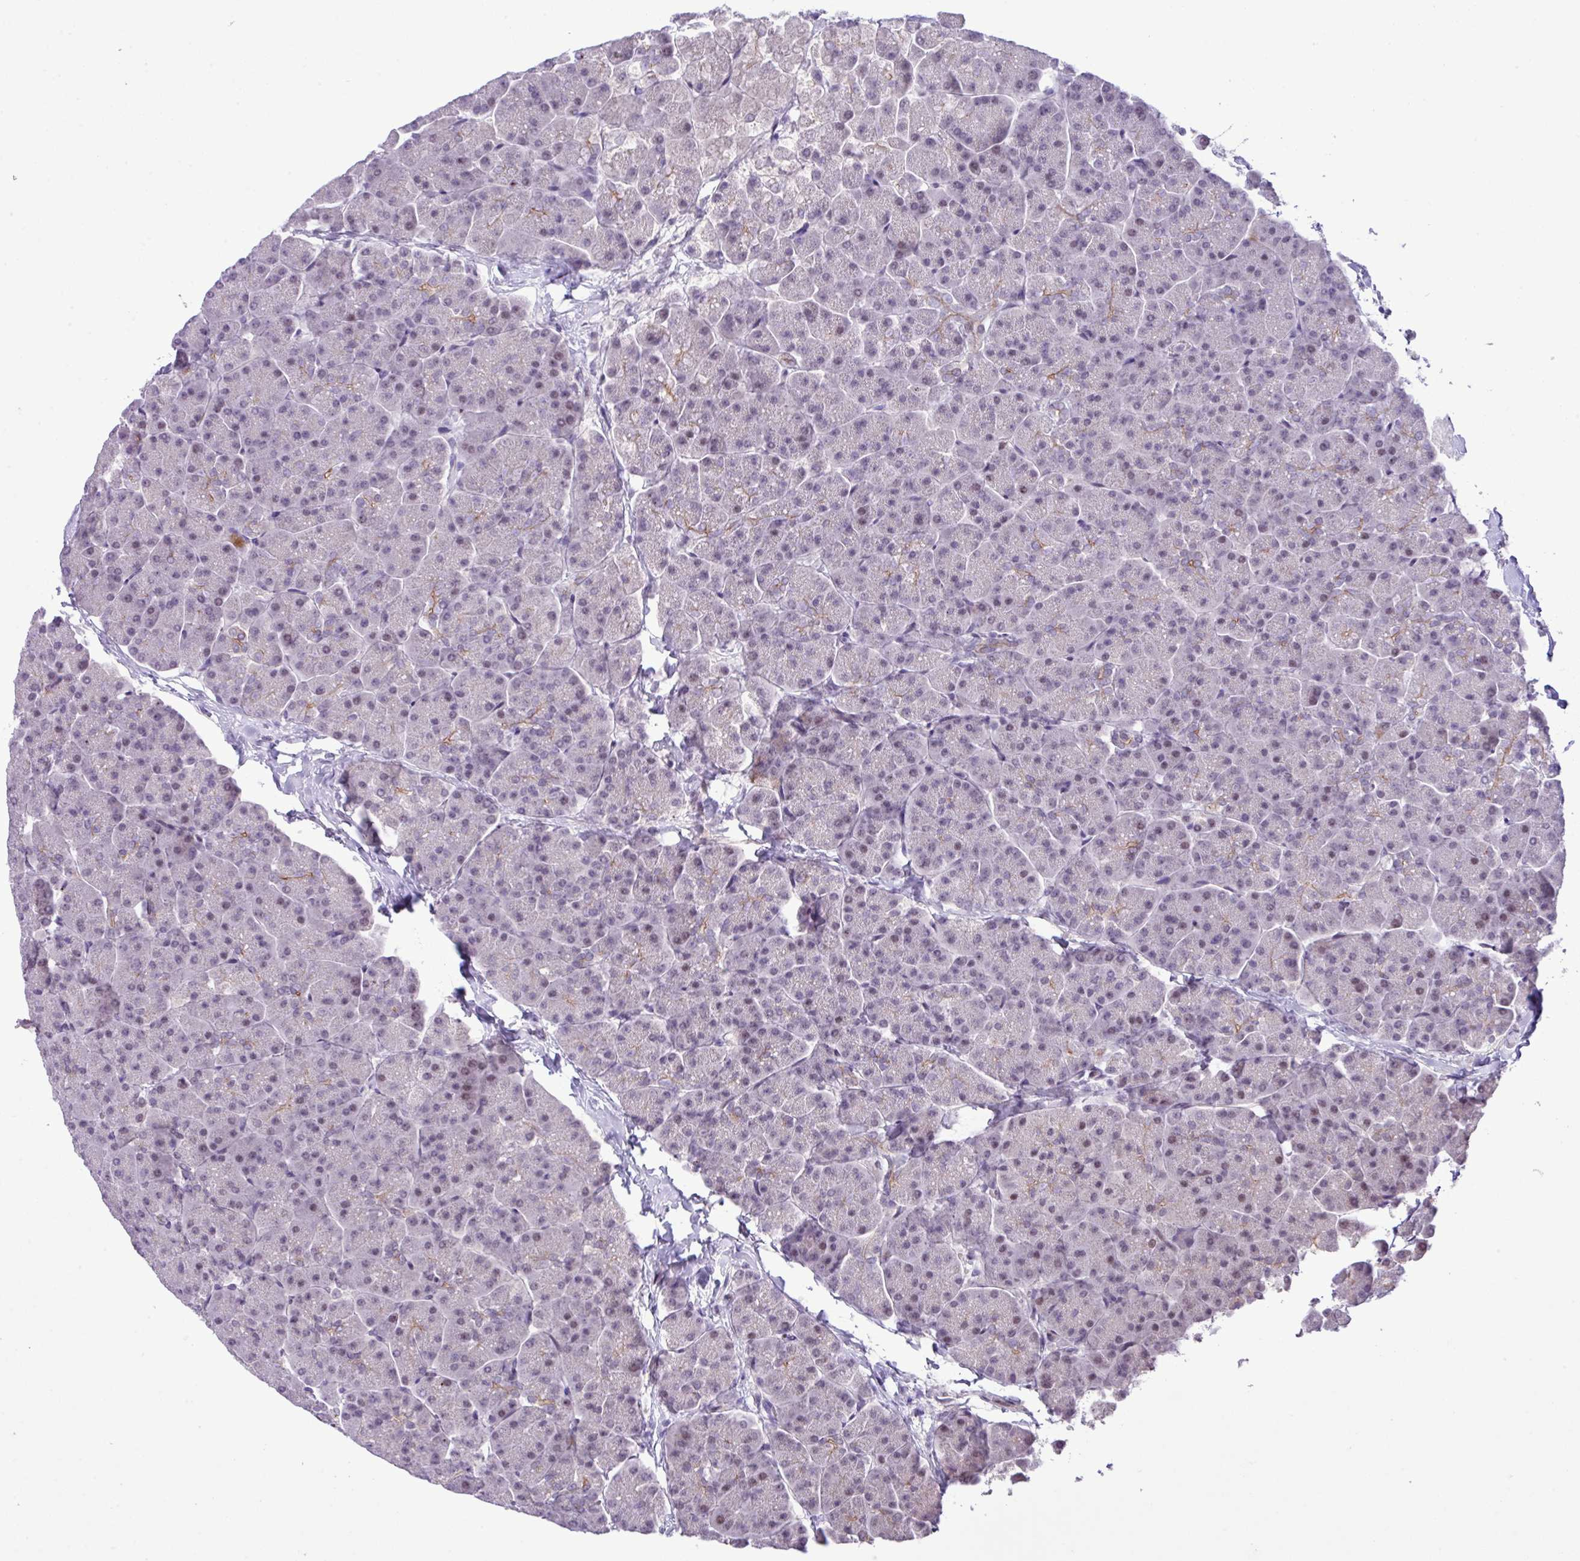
{"staining": {"intensity": "negative", "quantity": "none", "location": "none"}, "tissue": "pancreas", "cell_type": "Exocrine glandular cells", "image_type": "normal", "snomed": [{"axis": "morphology", "description": "Normal tissue, NOS"}, {"axis": "topography", "description": "Pancreas"}, {"axis": "topography", "description": "Peripheral nerve tissue"}], "caption": "Exocrine glandular cells are negative for protein expression in normal human pancreas. The staining is performed using DAB (3,3'-diaminobenzidine) brown chromogen with nuclei counter-stained in using hematoxylin.", "gene": "YLPM1", "patient": {"sex": "male", "age": 54}}